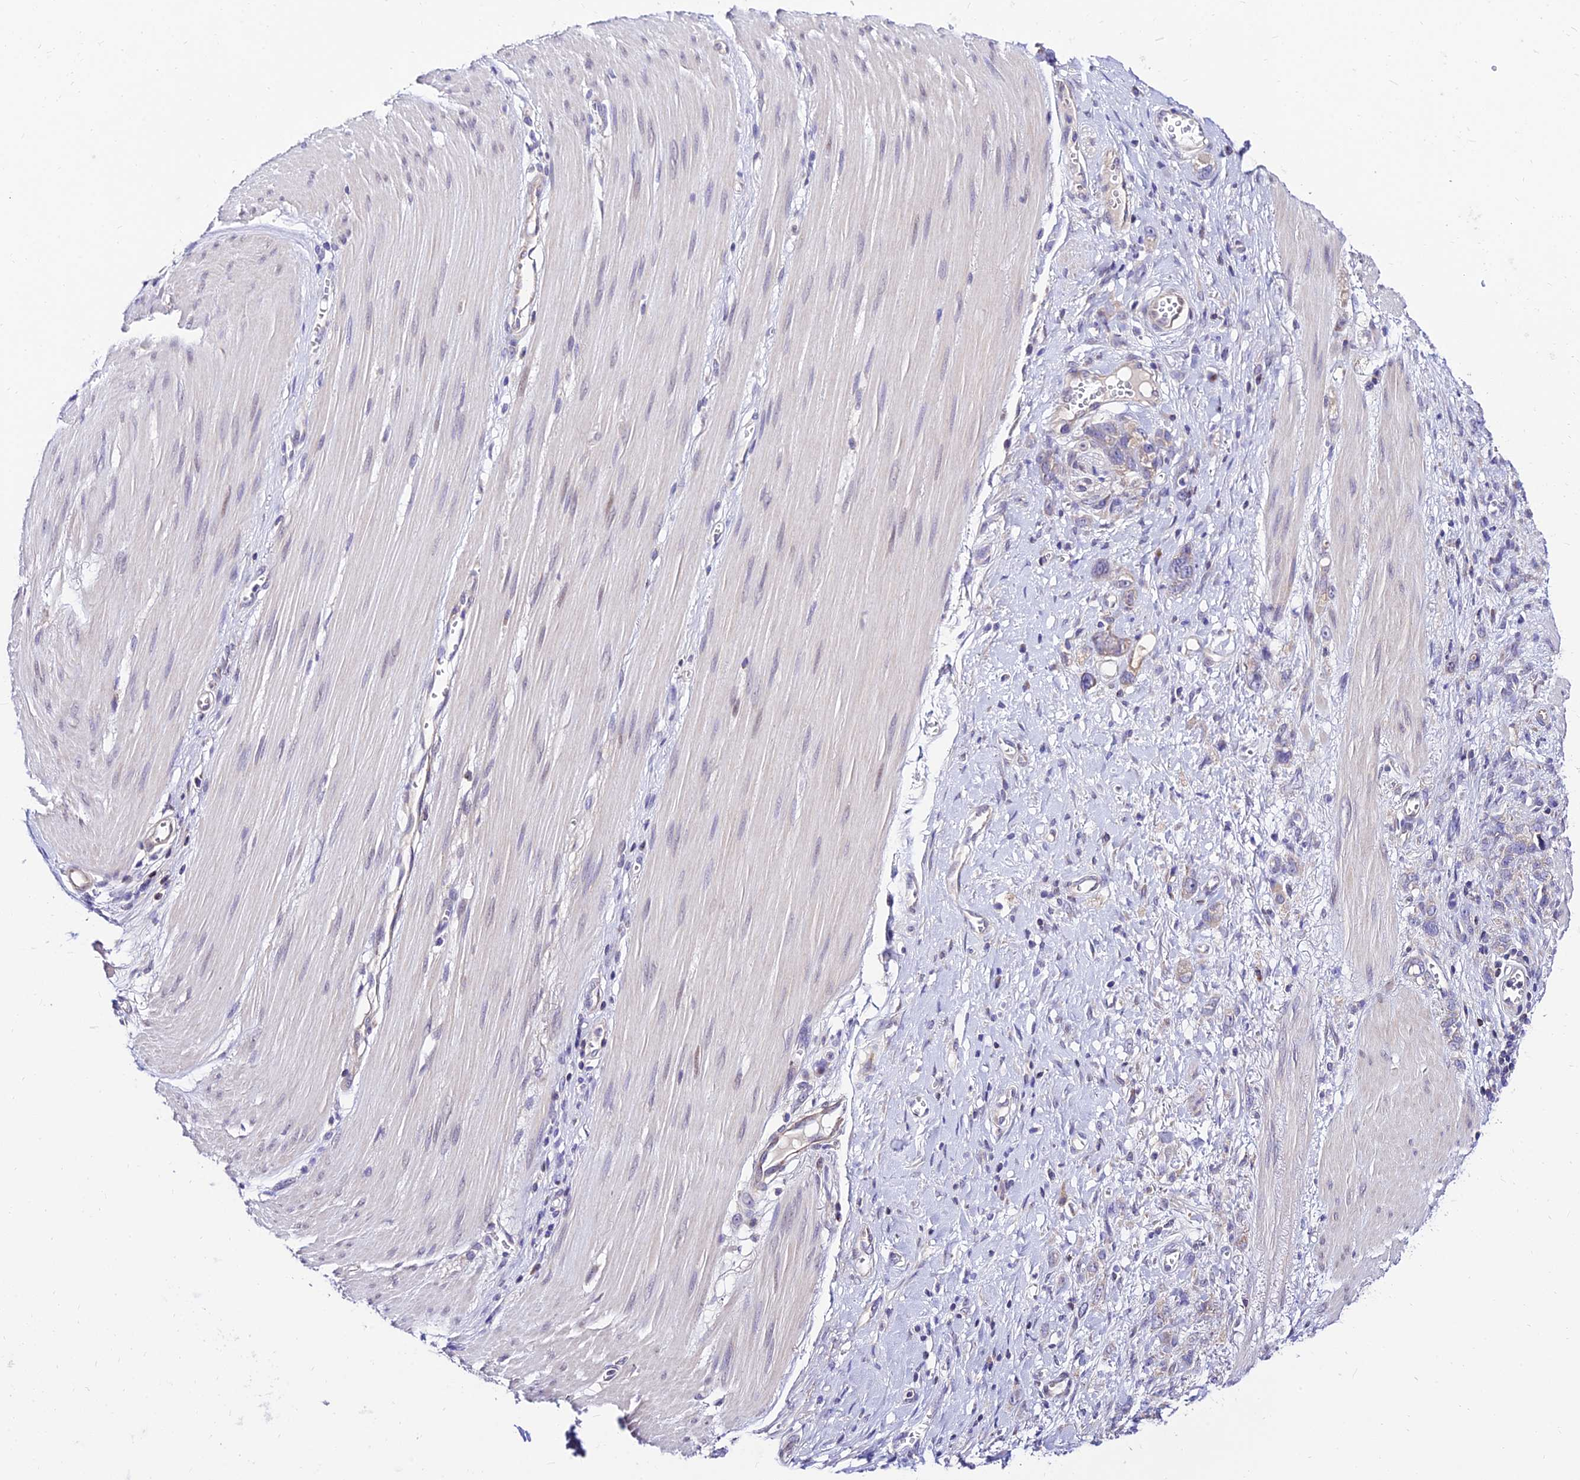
{"staining": {"intensity": "negative", "quantity": "none", "location": "none"}, "tissue": "stomach cancer", "cell_type": "Tumor cells", "image_type": "cancer", "snomed": [{"axis": "morphology", "description": "Adenocarcinoma, NOS"}, {"axis": "topography", "description": "Stomach"}], "caption": "IHC histopathology image of neoplastic tissue: stomach adenocarcinoma stained with DAB demonstrates no significant protein expression in tumor cells. The staining is performed using DAB brown chromogen with nuclei counter-stained in using hematoxylin.", "gene": "C6orf132", "patient": {"sex": "female", "age": 76}}